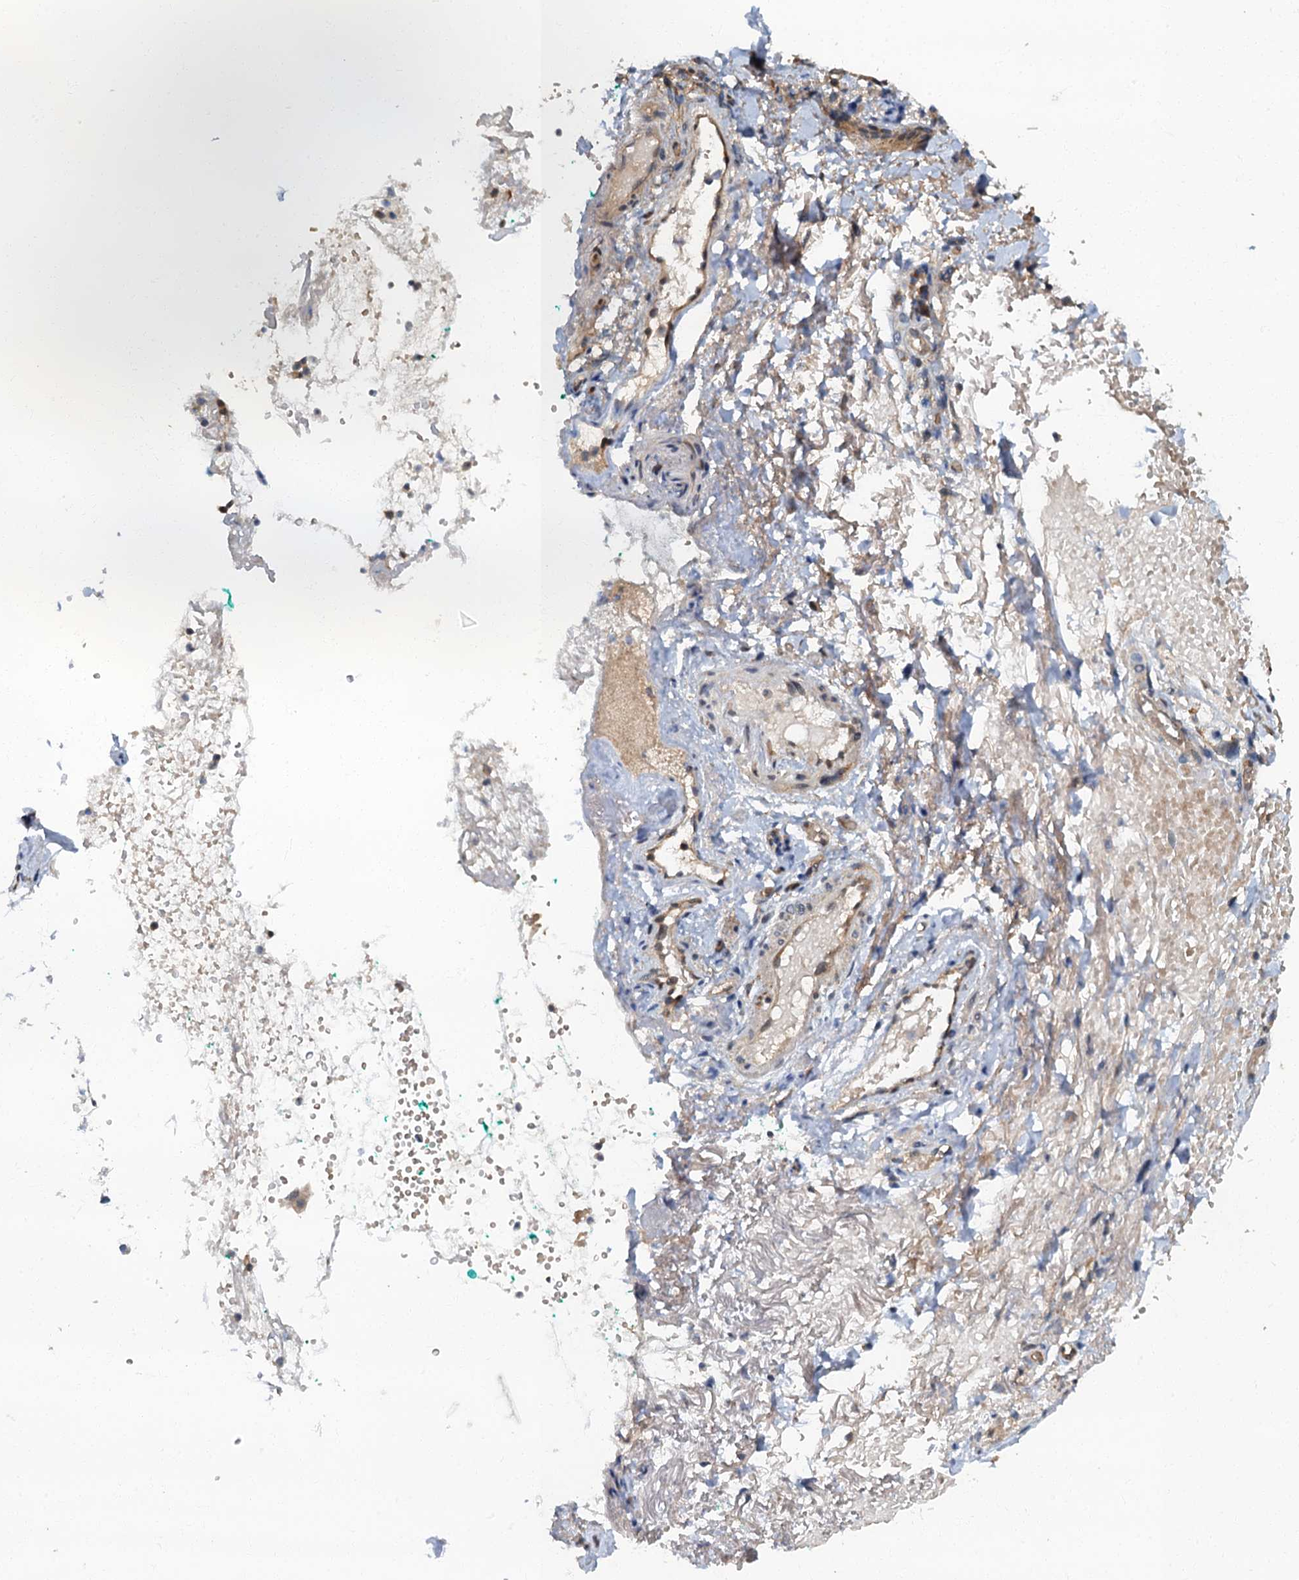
{"staining": {"intensity": "weak", "quantity": "<25%", "location": "cytoplasmic/membranous"}, "tissue": "adipose tissue", "cell_type": "Adipocytes", "image_type": "normal", "snomed": [{"axis": "morphology", "description": "Normal tissue, NOS"}, {"axis": "morphology", "description": "Basal cell carcinoma"}, {"axis": "topography", "description": "Cartilage tissue"}, {"axis": "topography", "description": "Nasopharynx"}, {"axis": "topography", "description": "Oral tissue"}], "caption": "Immunohistochemistry image of normal adipose tissue: human adipose tissue stained with DAB (3,3'-diaminobenzidine) reveals no significant protein positivity in adipocytes.", "gene": "TBCK", "patient": {"sex": "female", "age": 77}}